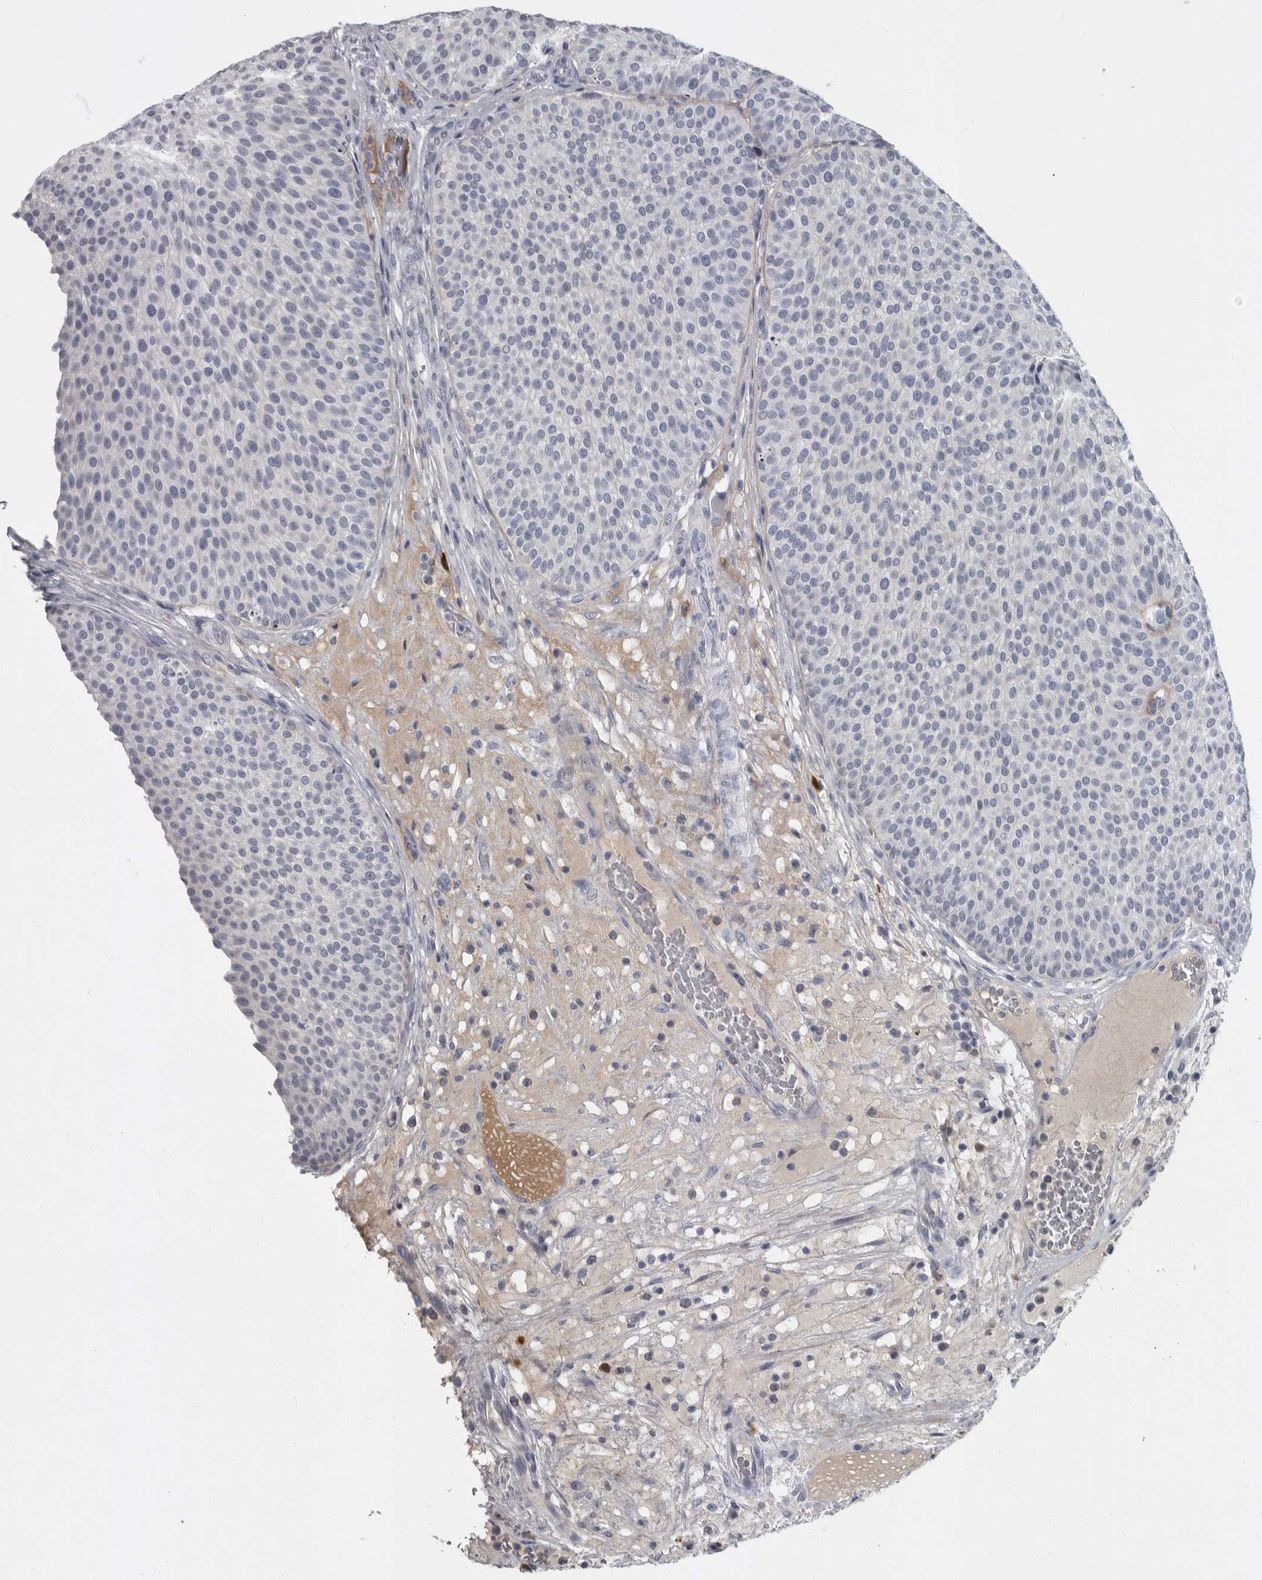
{"staining": {"intensity": "negative", "quantity": "none", "location": "none"}, "tissue": "urothelial cancer", "cell_type": "Tumor cells", "image_type": "cancer", "snomed": [{"axis": "morphology", "description": "Normal tissue, NOS"}, {"axis": "morphology", "description": "Urothelial carcinoma, Low grade"}, {"axis": "topography", "description": "Smooth muscle"}, {"axis": "topography", "description": "Urinary bladder"}], "caption": "Urothelial cancer was stained to show a protein in brown. There is no significant expression in tumor cells. Nuclei are stained in blue.", "gene": "SLC25A39", "patient": {"sex": "male", "age": 60}}